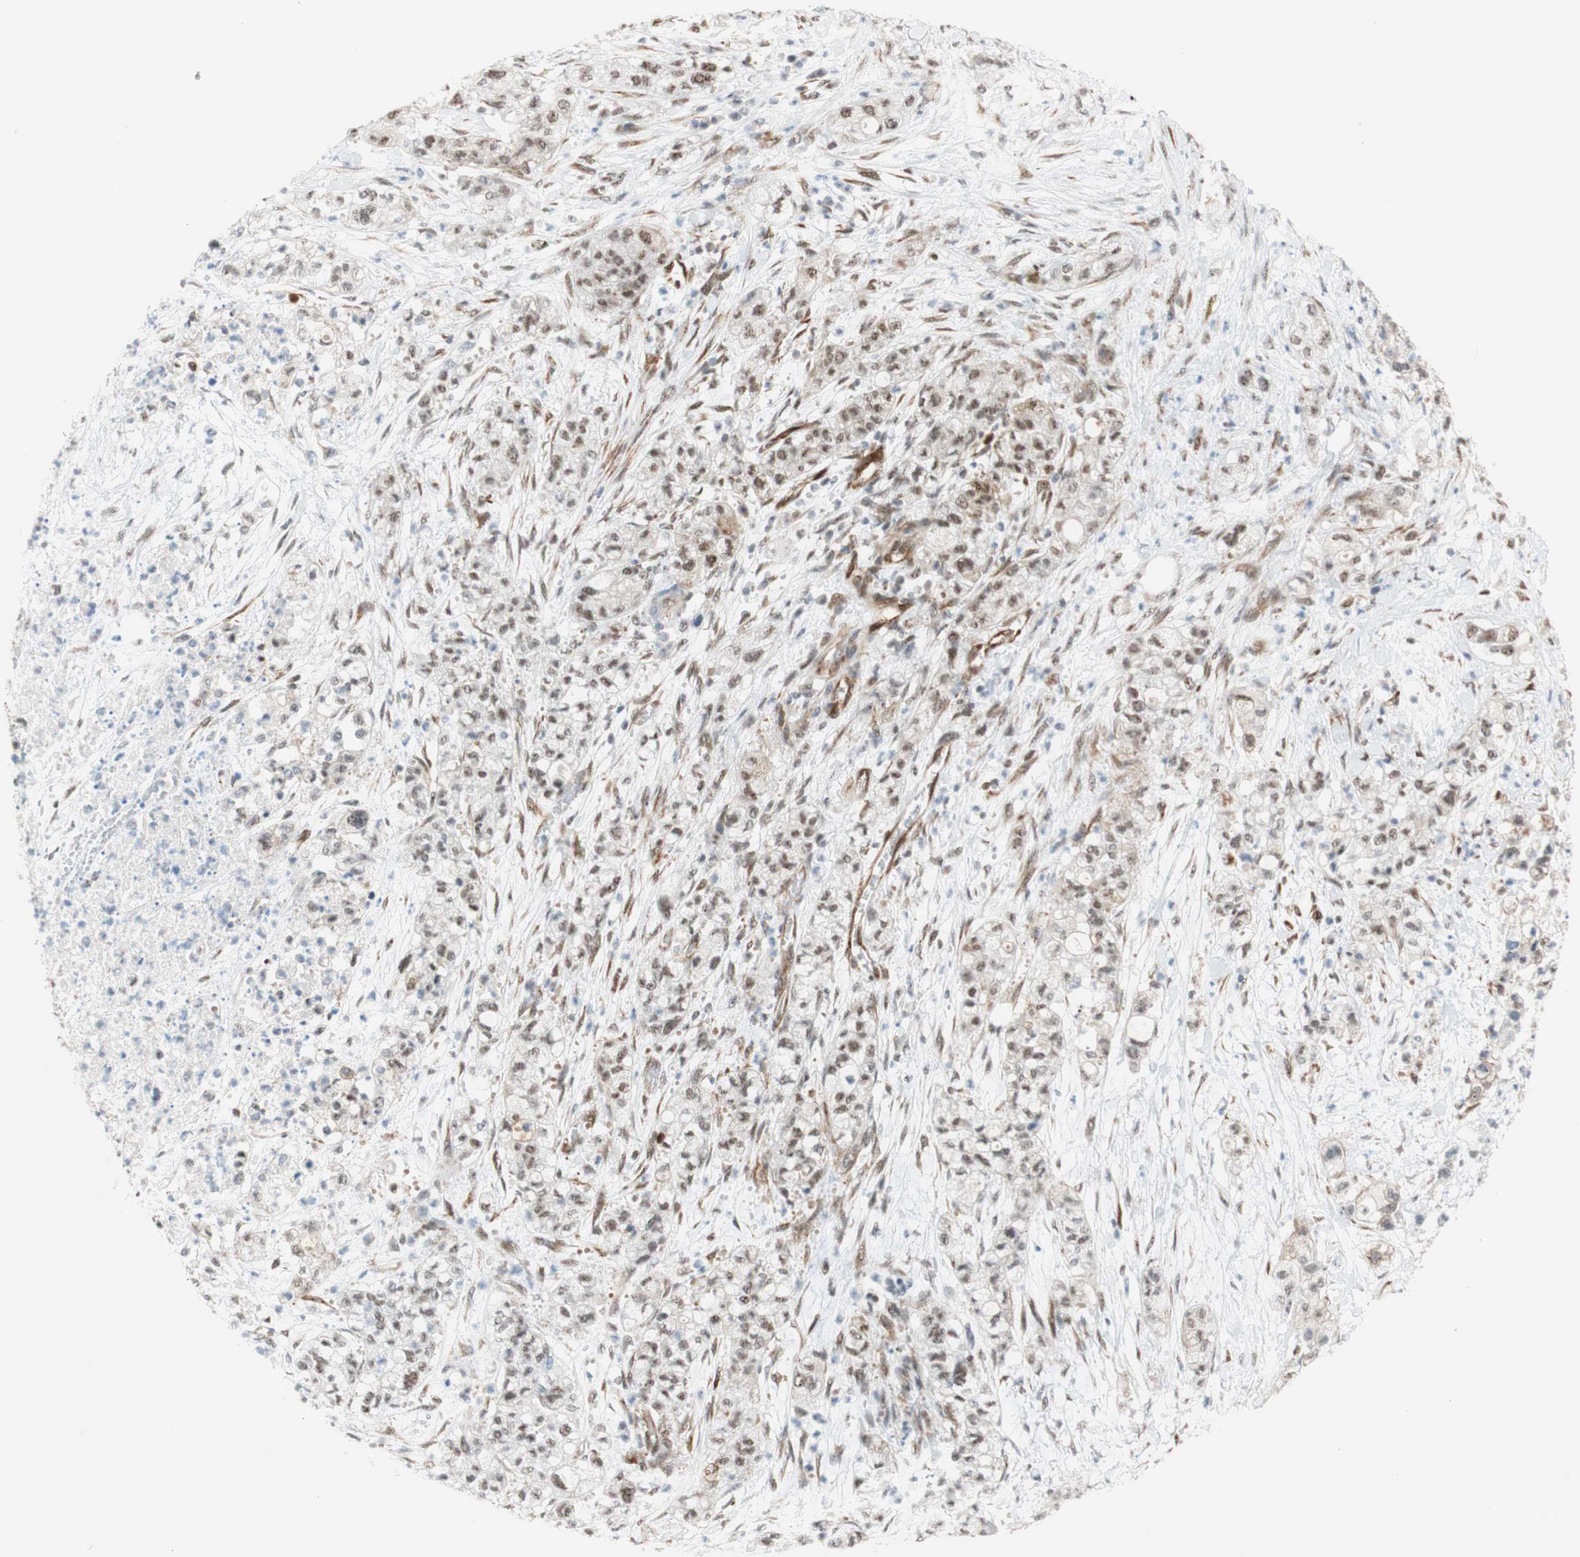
{"staining": {"intensity": "moderate", "quantity": ">75%", "location": "nuclear"}, "tissue": "pancreatic cancer", "cell_type": "Tumor cells", "image_type": "cancer", "snomed": [{"axis": "morphology", "description": "Adenocarcinoma, NOS"}, {"axis": "topography", "description": "Pancreas"}], "caption": "A micrograph showing moderate nuclear expression in approximately >75% of tumor cells in adenocarcinoma (pancreatic), as visualized by brown immunohistochemical staining.", "gene": "SAP18", "patient": {"sex": "female", "age": 78}}